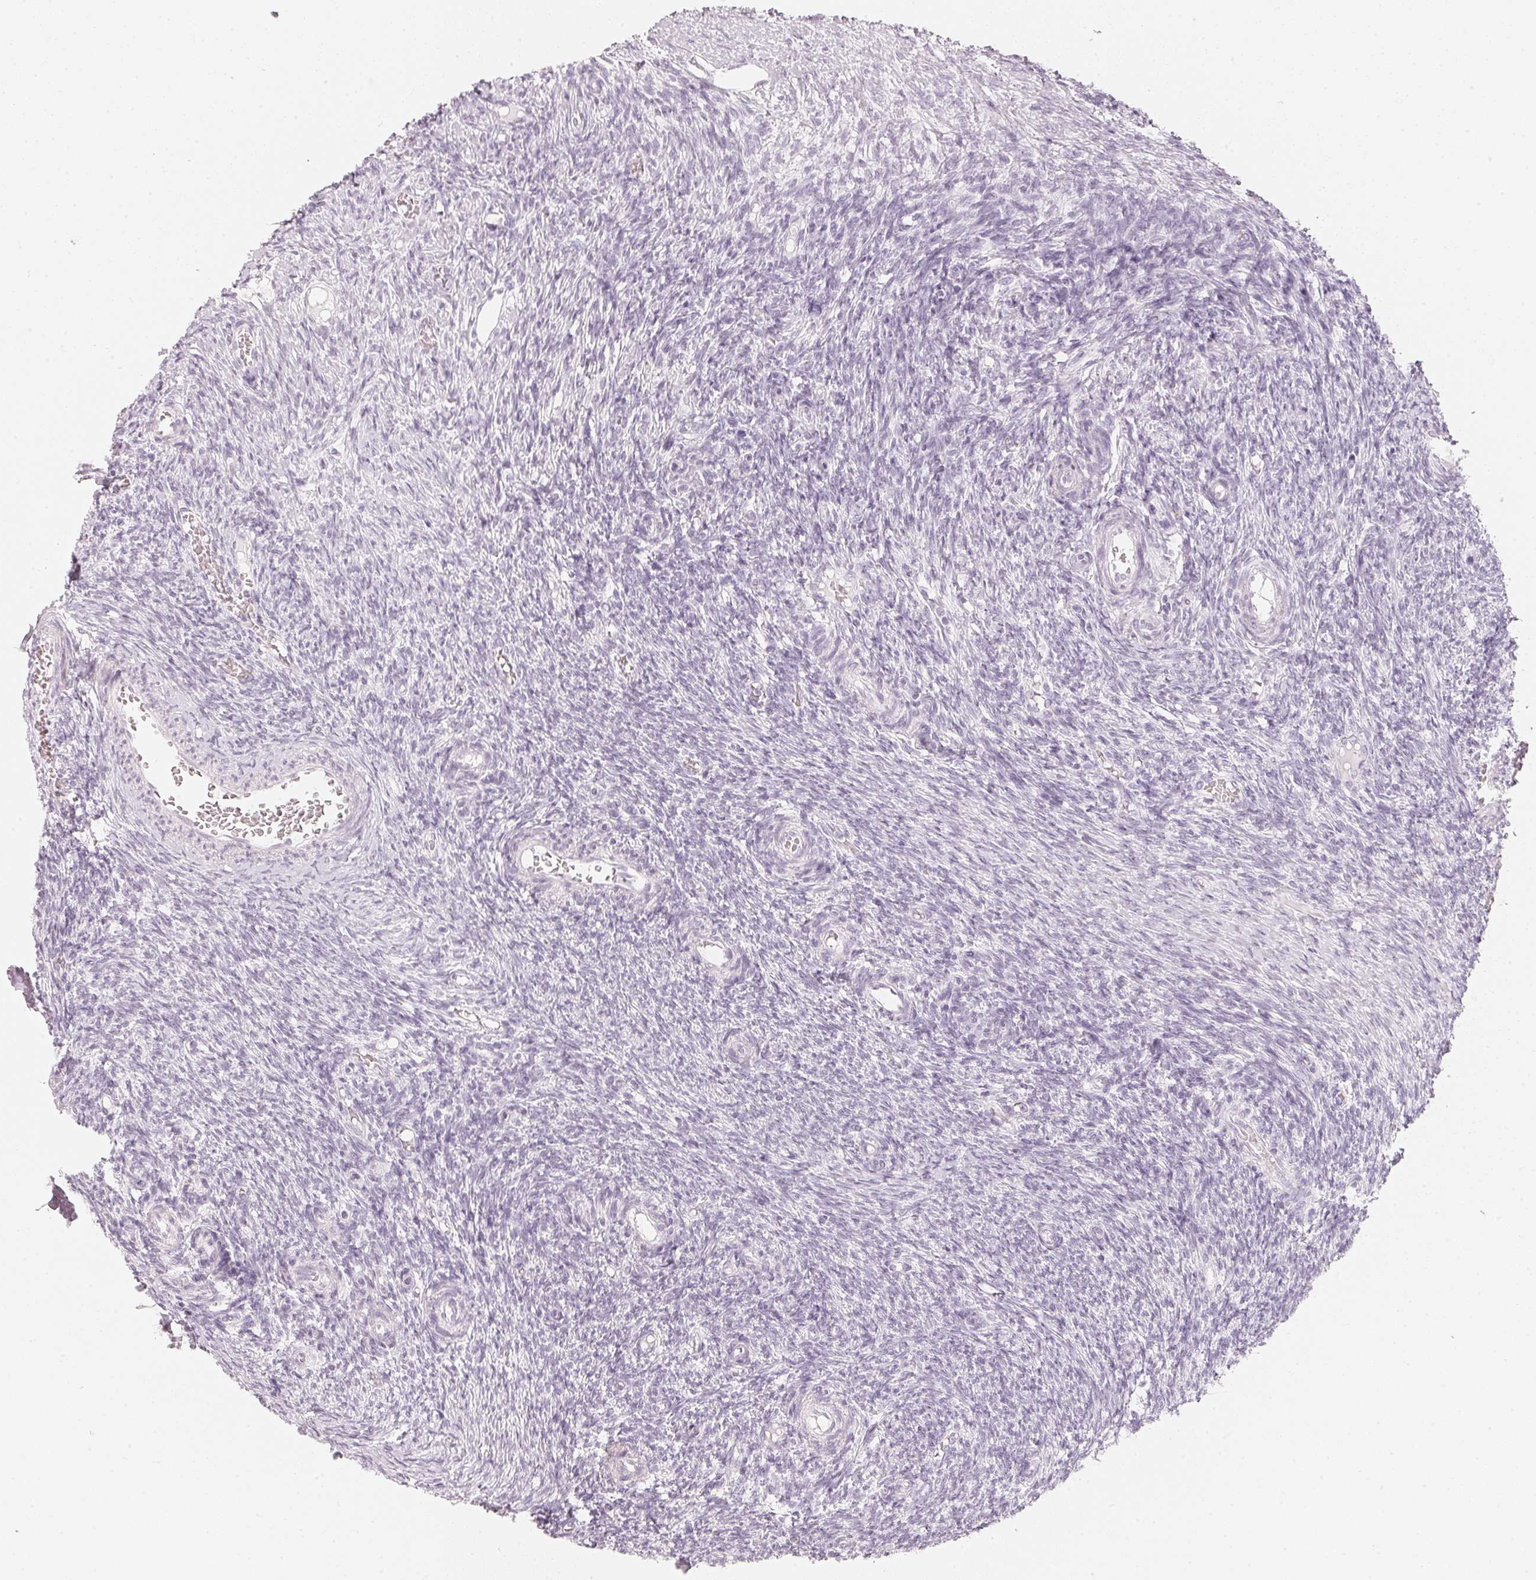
{"staining": {"intensity": "negative", "quantity": "none", "location": "none"}, "tissue": "ovary", "cell_type": "Ovarian stroma cells", "image_type": "normal", "snomed": [{"axis": "morphology", "description": "Normal tissue, NOS"}, {"axis": "topography", "description": "Ovary"}], "caption": "IHC histopathology image of normal ovary: human ovary stained with DAB reveals no significant protein expression in ovarian stroma cells.", "gene": "SLC22A8", "patient": {"sex": "female", "age": 39}}